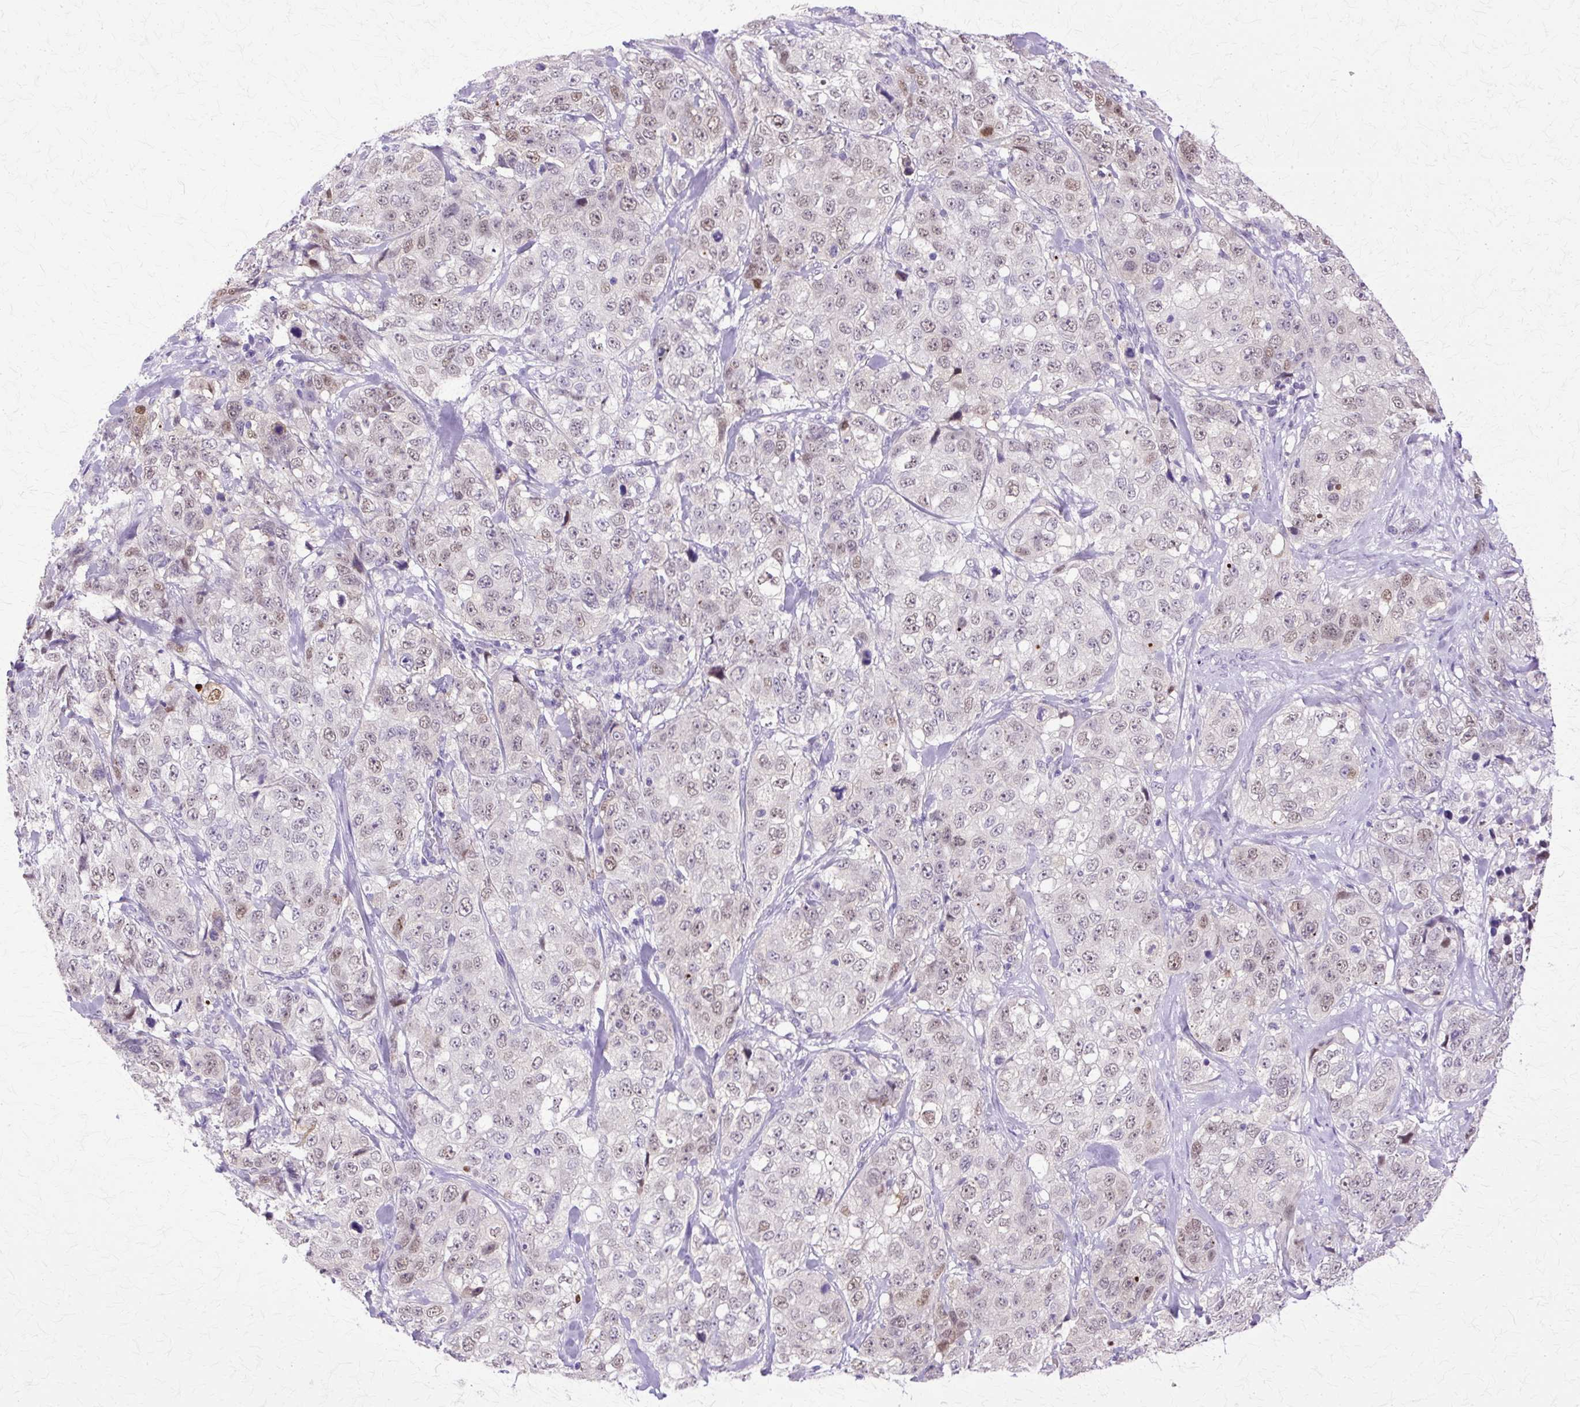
{"staining": {"intensity": "weak", "quantity": "25%-75%", "location": "nuclear"}, "tissue": "stomach cancer", "cell_type": "Tumor cells", "image_type": "cancer", "snomed": [{"axis": "morphology", "description": "Adenocarcinoma, NOS"}, {"axis": "topography", "description": "Stomach"}], "caption": "Immunohistochemical staining of human stomach adenocarcinoma shows low levels of weak nuclear protein expression in approximately 25%-75% of tumor cells.", "gene": "HSPA8", "patient": {"sex": "male", "age": 48}}